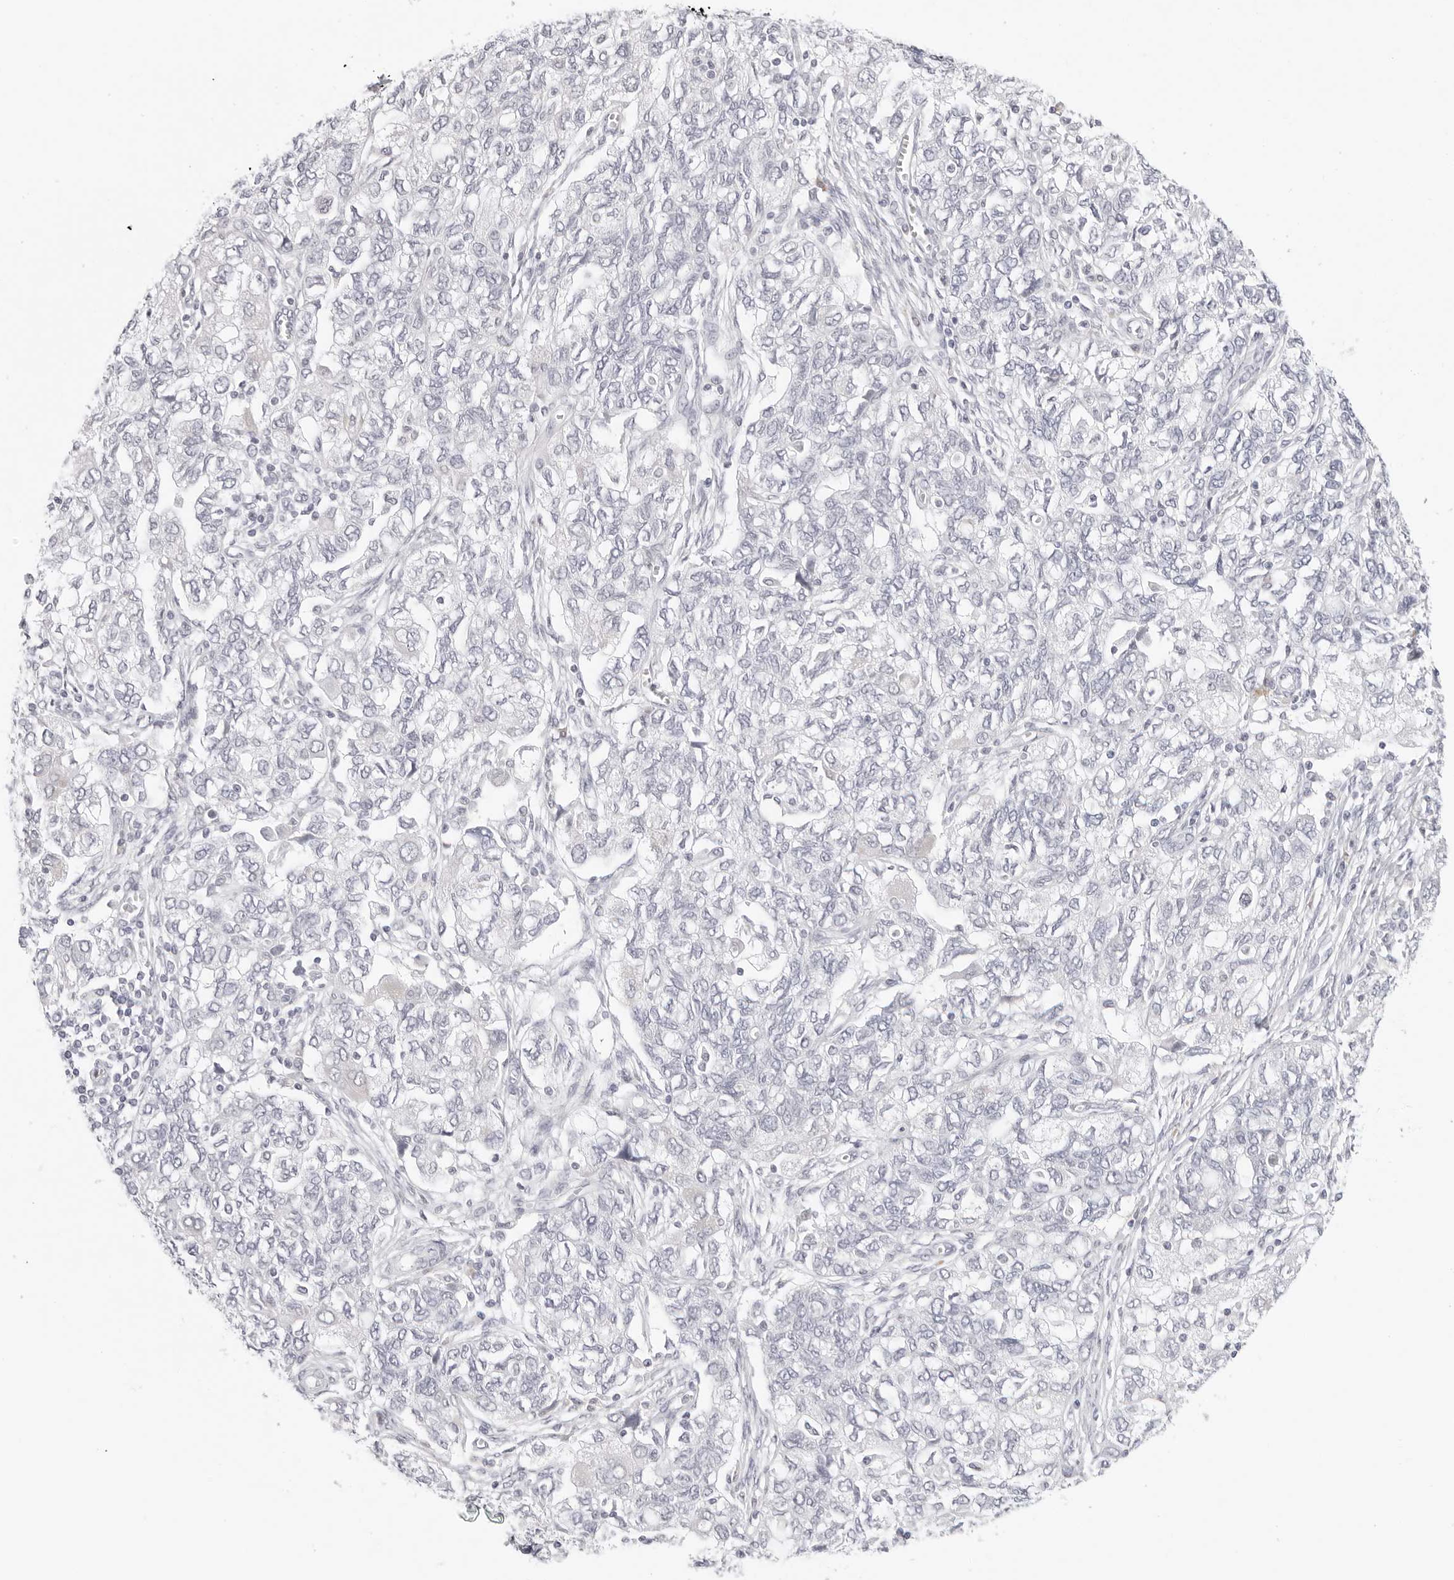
{"staining": {"intensity": "negative", "quantity": "none", "location": "none"}, "tissue": "ovarian cancer", "cell_type": "Tumor cells", "image_type": "cancer", "snomed": [{"axis": "morphology", "description": "Carcinoma, NOS"}, {"axis": "morphology", "description": "Cystadenocarcinoma, serous, NOS"}, {"axis": "topography", "description": "Ovary"}], "caption": "High magnification brightfield microscopy of ovarian serous cystadenocarcinoma stained with DAB (3,3'-diaminobenzidine) (brown) and counterstained with hematoxylin (blue): tumor cells show no significant positivity.", "gene": "EDN2", "patient": {"sex": "female", "age": 69}}